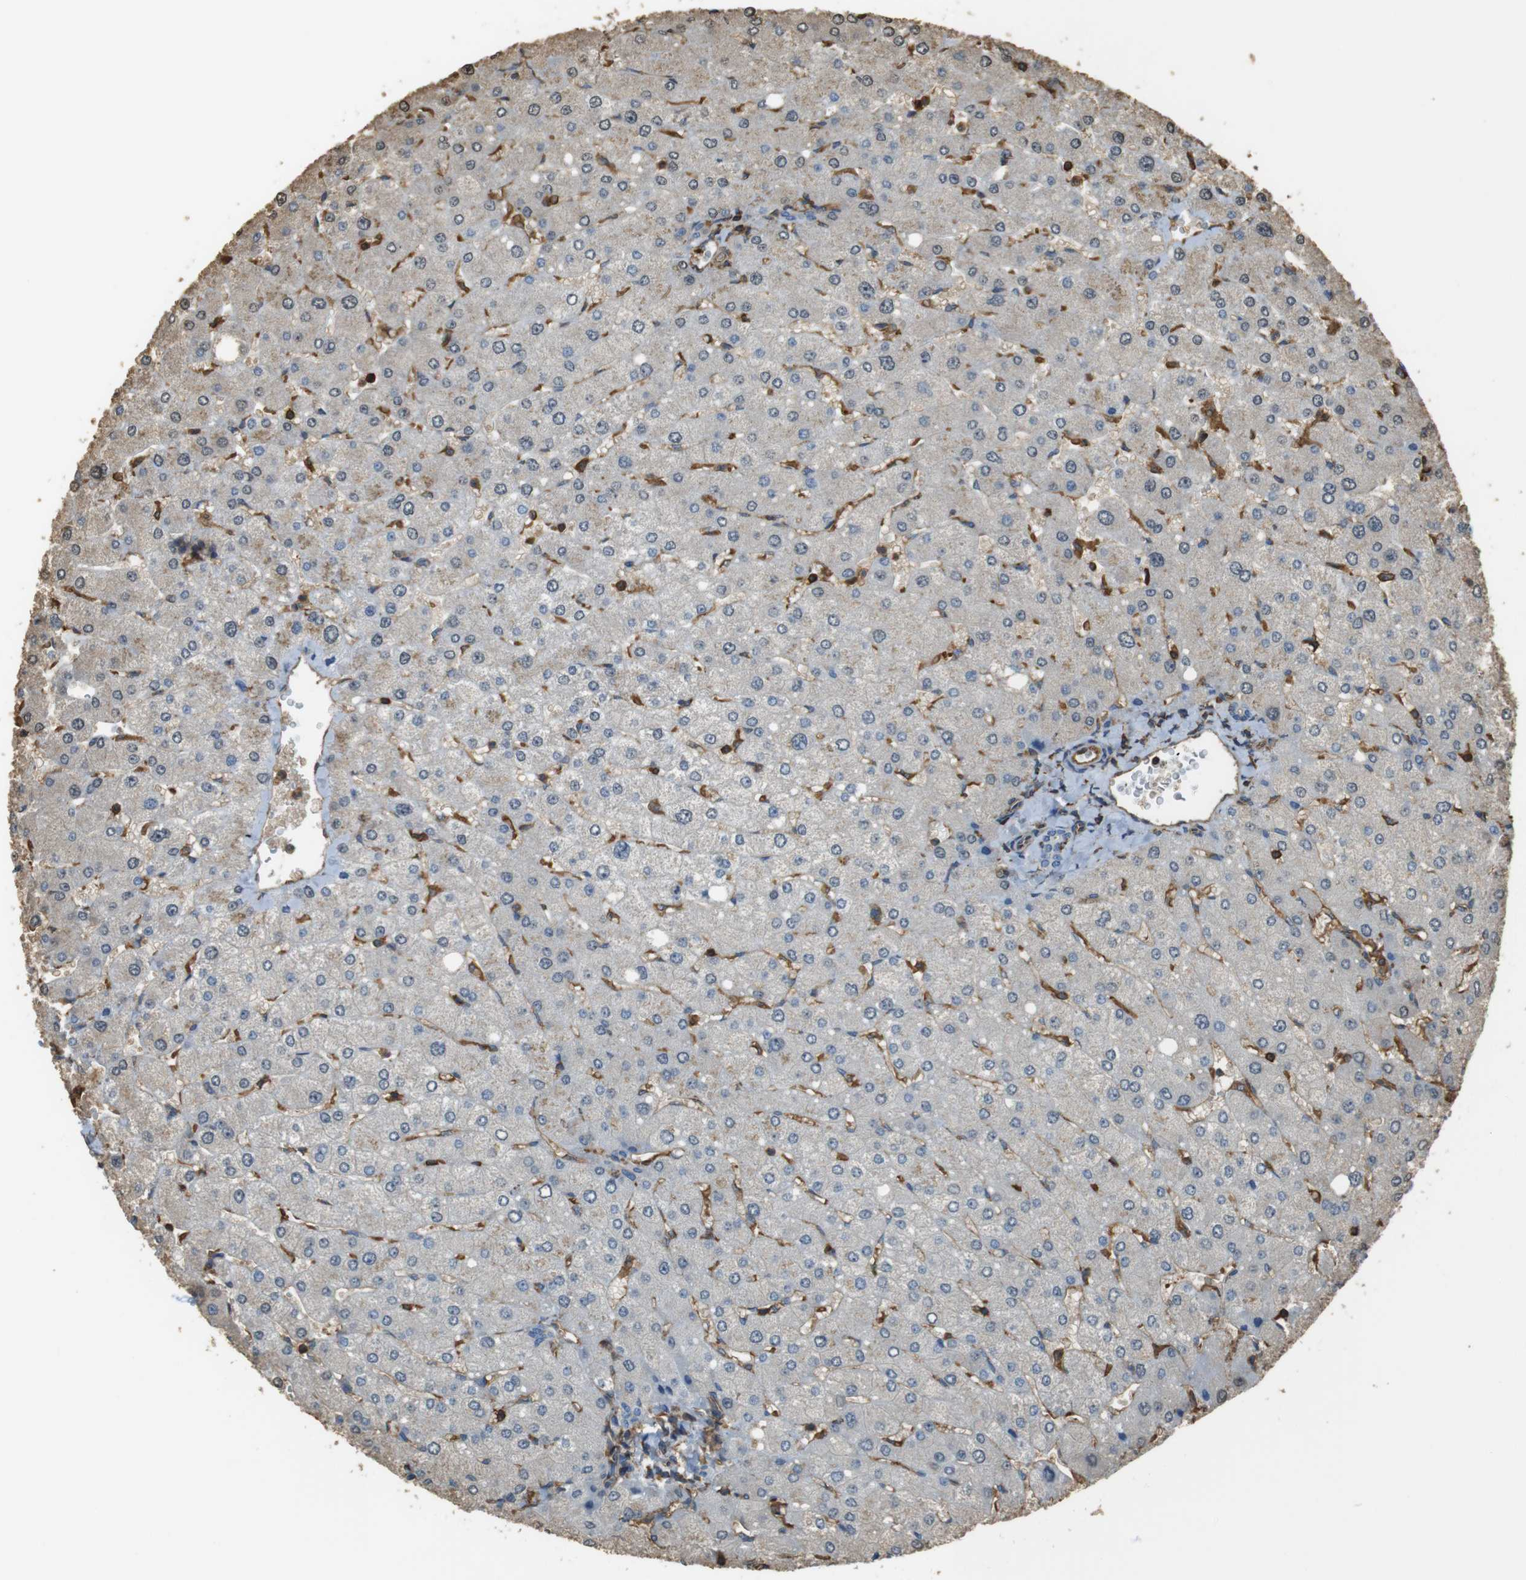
{"staining": {"intensity": "negative", "quantity": "none", "location": "none"}, "tissue": "liver", "cell_type": "Cholangiocytes", "image_type": "normal", "snomed": [{"axis": "morphology", "description": "Normal tissue, NOS"}, {"axis": "topography", "description": "Liver"}], "caption": "Cholangiocytes show no significant protein staining in normal liver. (DAB (3,3'-diaminobenzidine) IHC with hematoxylin counter stain).", "gene": "FCAR", "patient": {"sex": "male", "age": 55}}